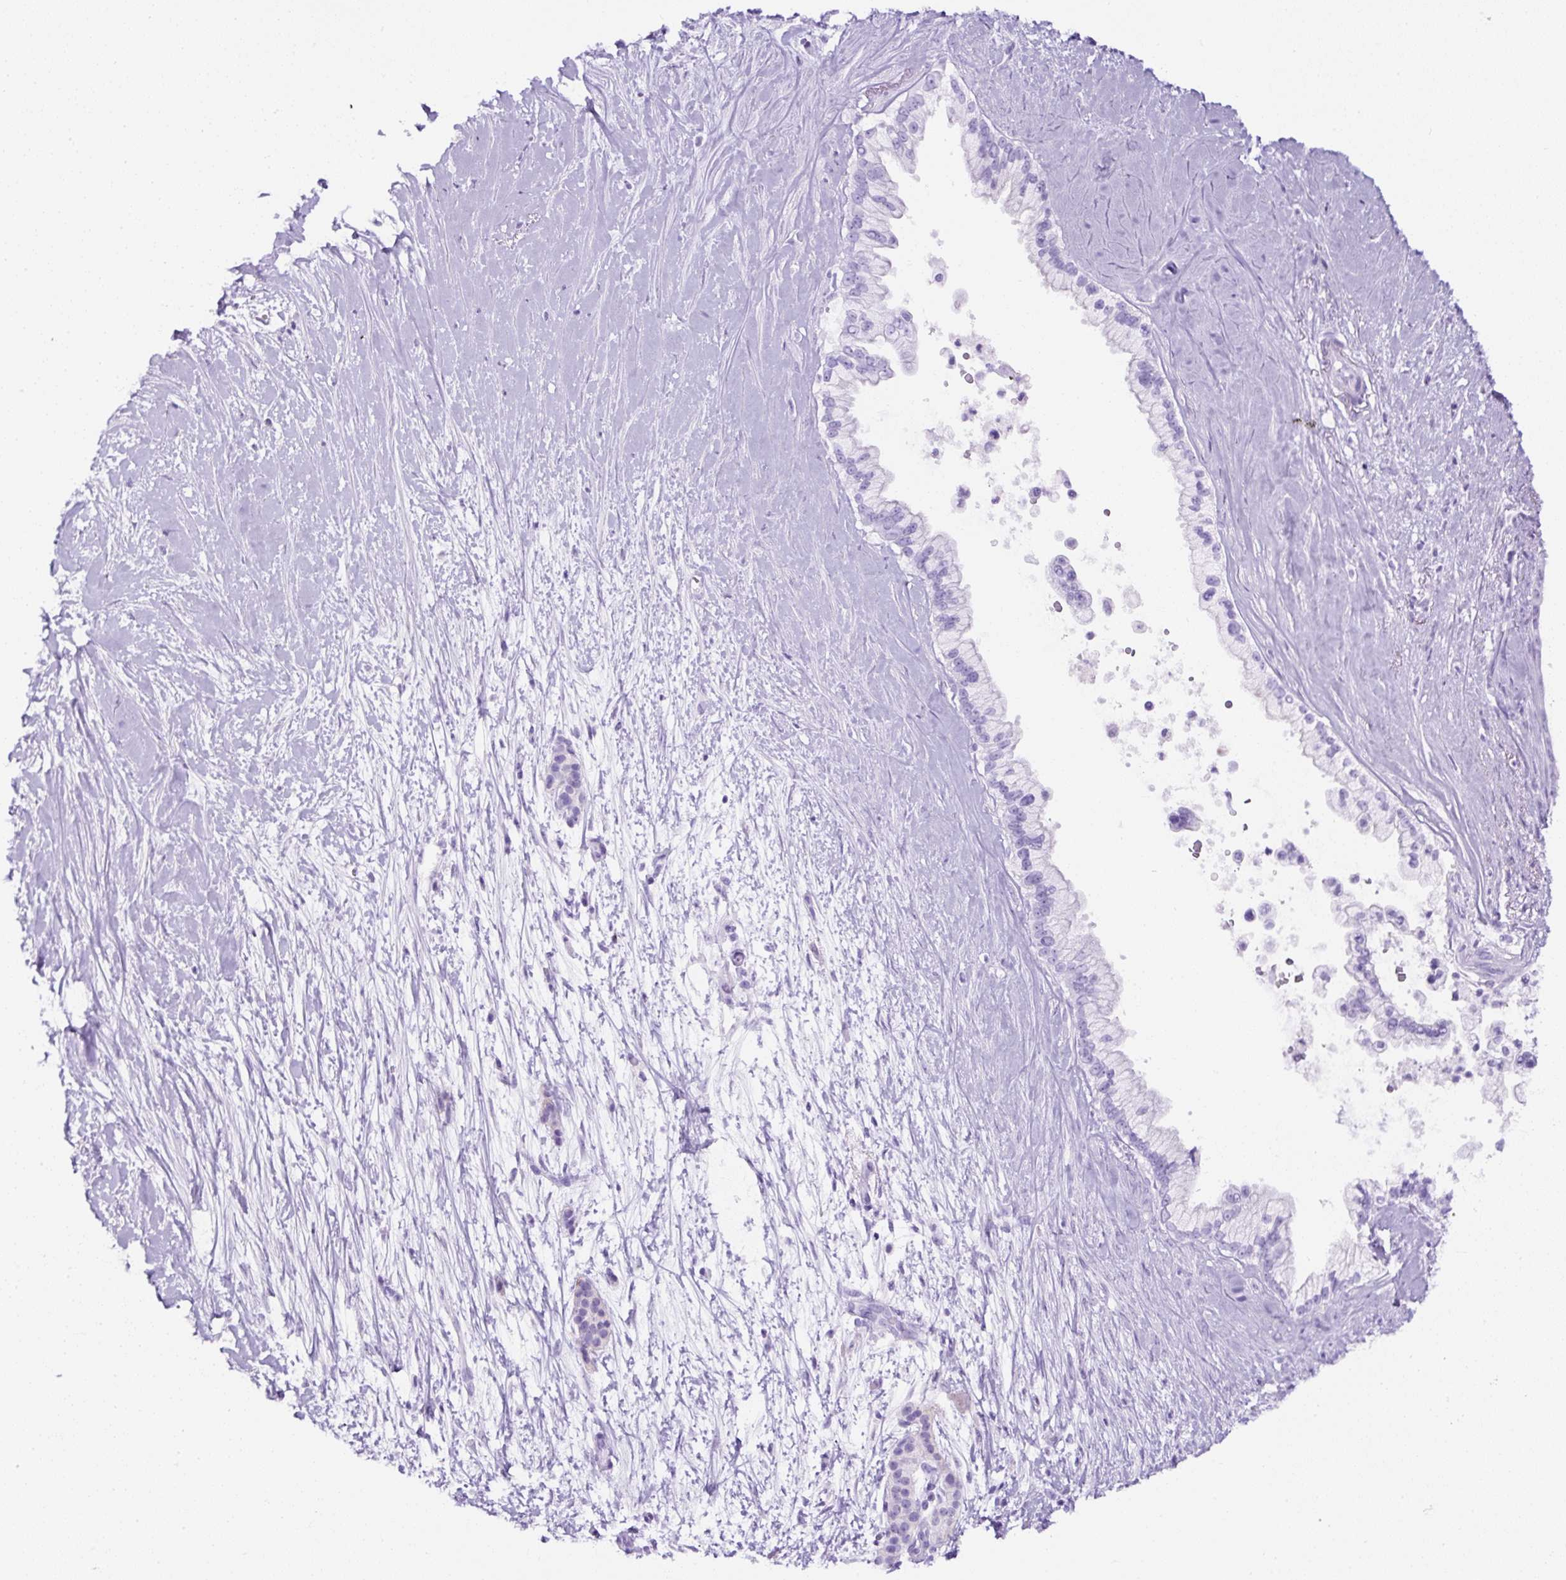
{"staining": {"intensity": "negative", "quantity": "none", "location": "none"}, "tissue": "pancreatic cancer", "cell_type": "Tumor cells", "image_type": "cancer", "snomed": [{"axis": "morphology", "description": "Adenocarcinoma, NOS"}, {"axis": "topography", "description": "Pancreas"}], "caption": "Immunohistochemistry (IHC) micrograph of human pancreatic adenocarcinoma stained for a protein (brown), which shows no expression in tumor cells.", "gene": "TMEM200B", "patient": {"sex": "female", "age": 69}}